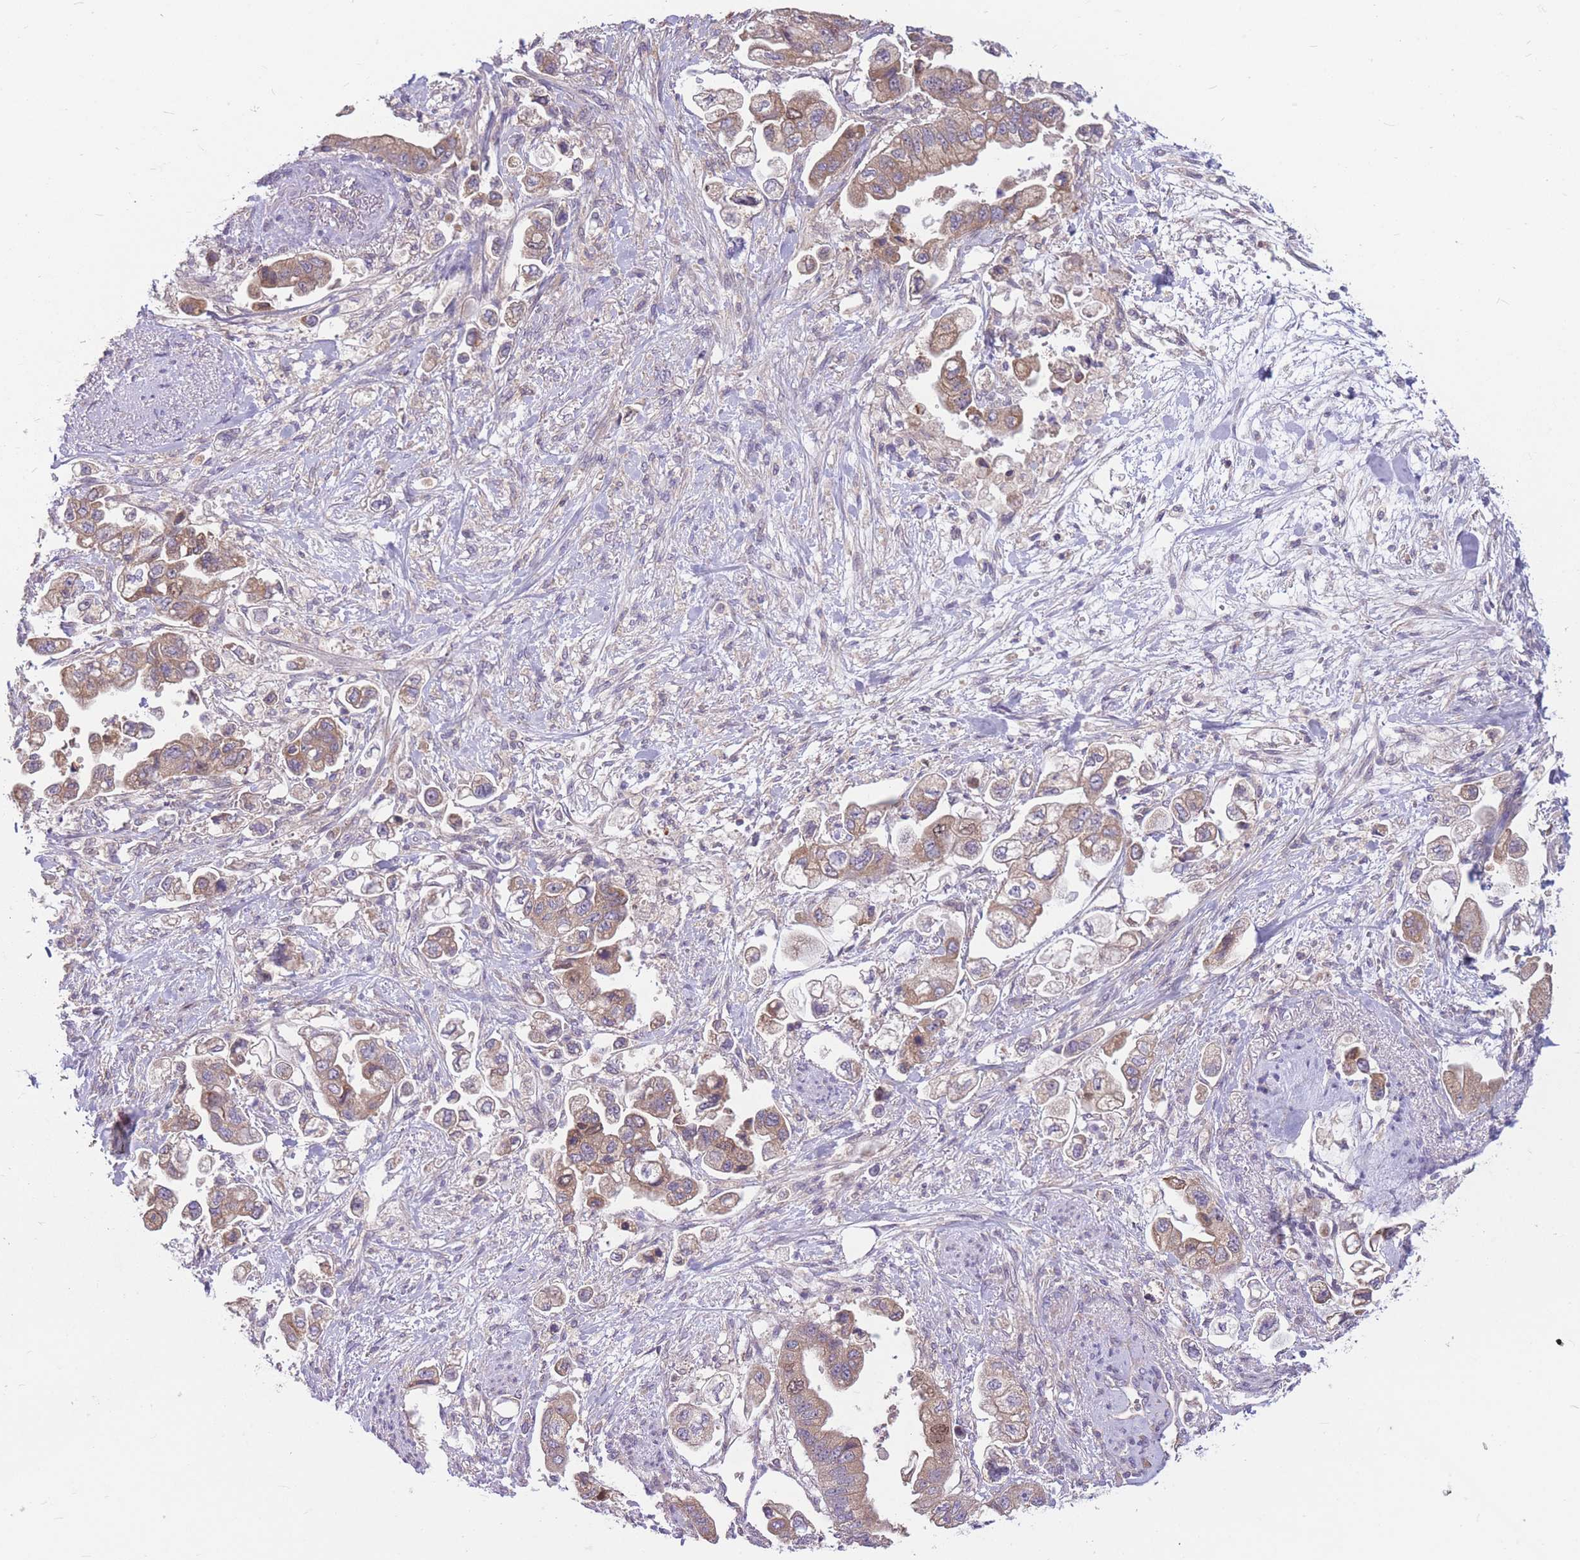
{"staining": {"intensity": "moderate", "quantity": ">75%", "location": "cytoplasmic/membranous,nuclear"}, "tissue": "stomach cancer", "cell_type": "Tumor cells", "image_type": "cancer", "snomed": [{"axis": "morphology", "description": "Adenocarcinoma, NOS"}, {"axis": "topography", "description": "Stomach"}], "caption": "Stomach adenocarcinoma stained with a protein marker shows moderate staining in tumor cells.", "gene": "GMNN", "patient": {"sex": "male", "age": 62}}